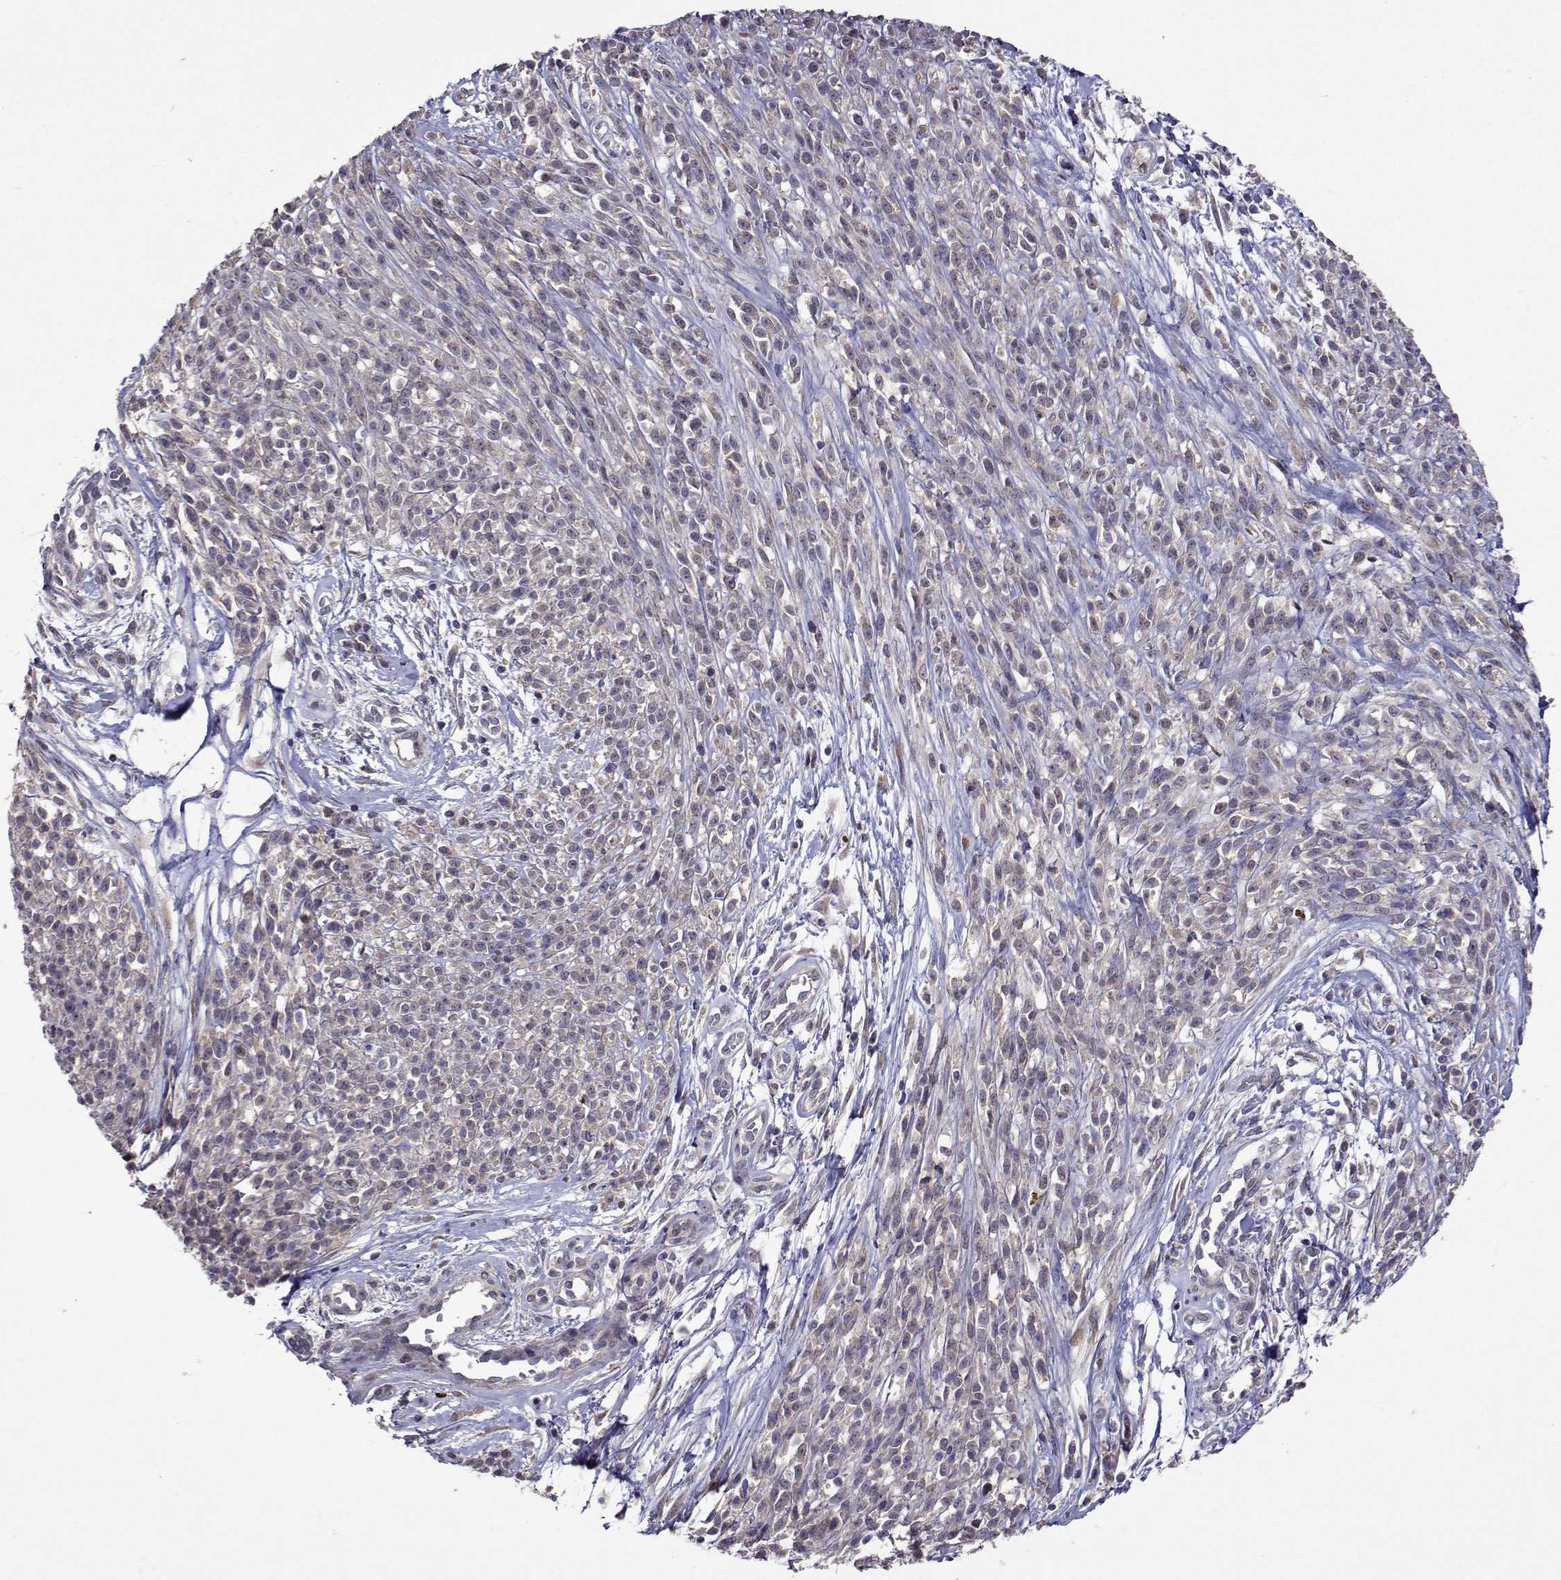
{"staining": {"intensity": "negative", "quantity": "none", "location": "none"}, "tissue": "melanoma", "cell_type": "Tumor cells", "image_type": "cancer", "snomed": [{"axis": "morphology", "description": "Malignant melanoma, NOS"}, {"axis": "topography", "description": "Skin"}, {"axis": "topography", "description": "Skin of trunk"}], "caption": "There is no significant positivity in tumor cells of melanoma. Brightfield microscopy of IHC stained with DAB (3,3'-diaminobenzidine) (brown) and hematoxylin (blue), captured at high magnification.", "gene": "TARBP2", "patient": {"sex": "male", "age": 74}}